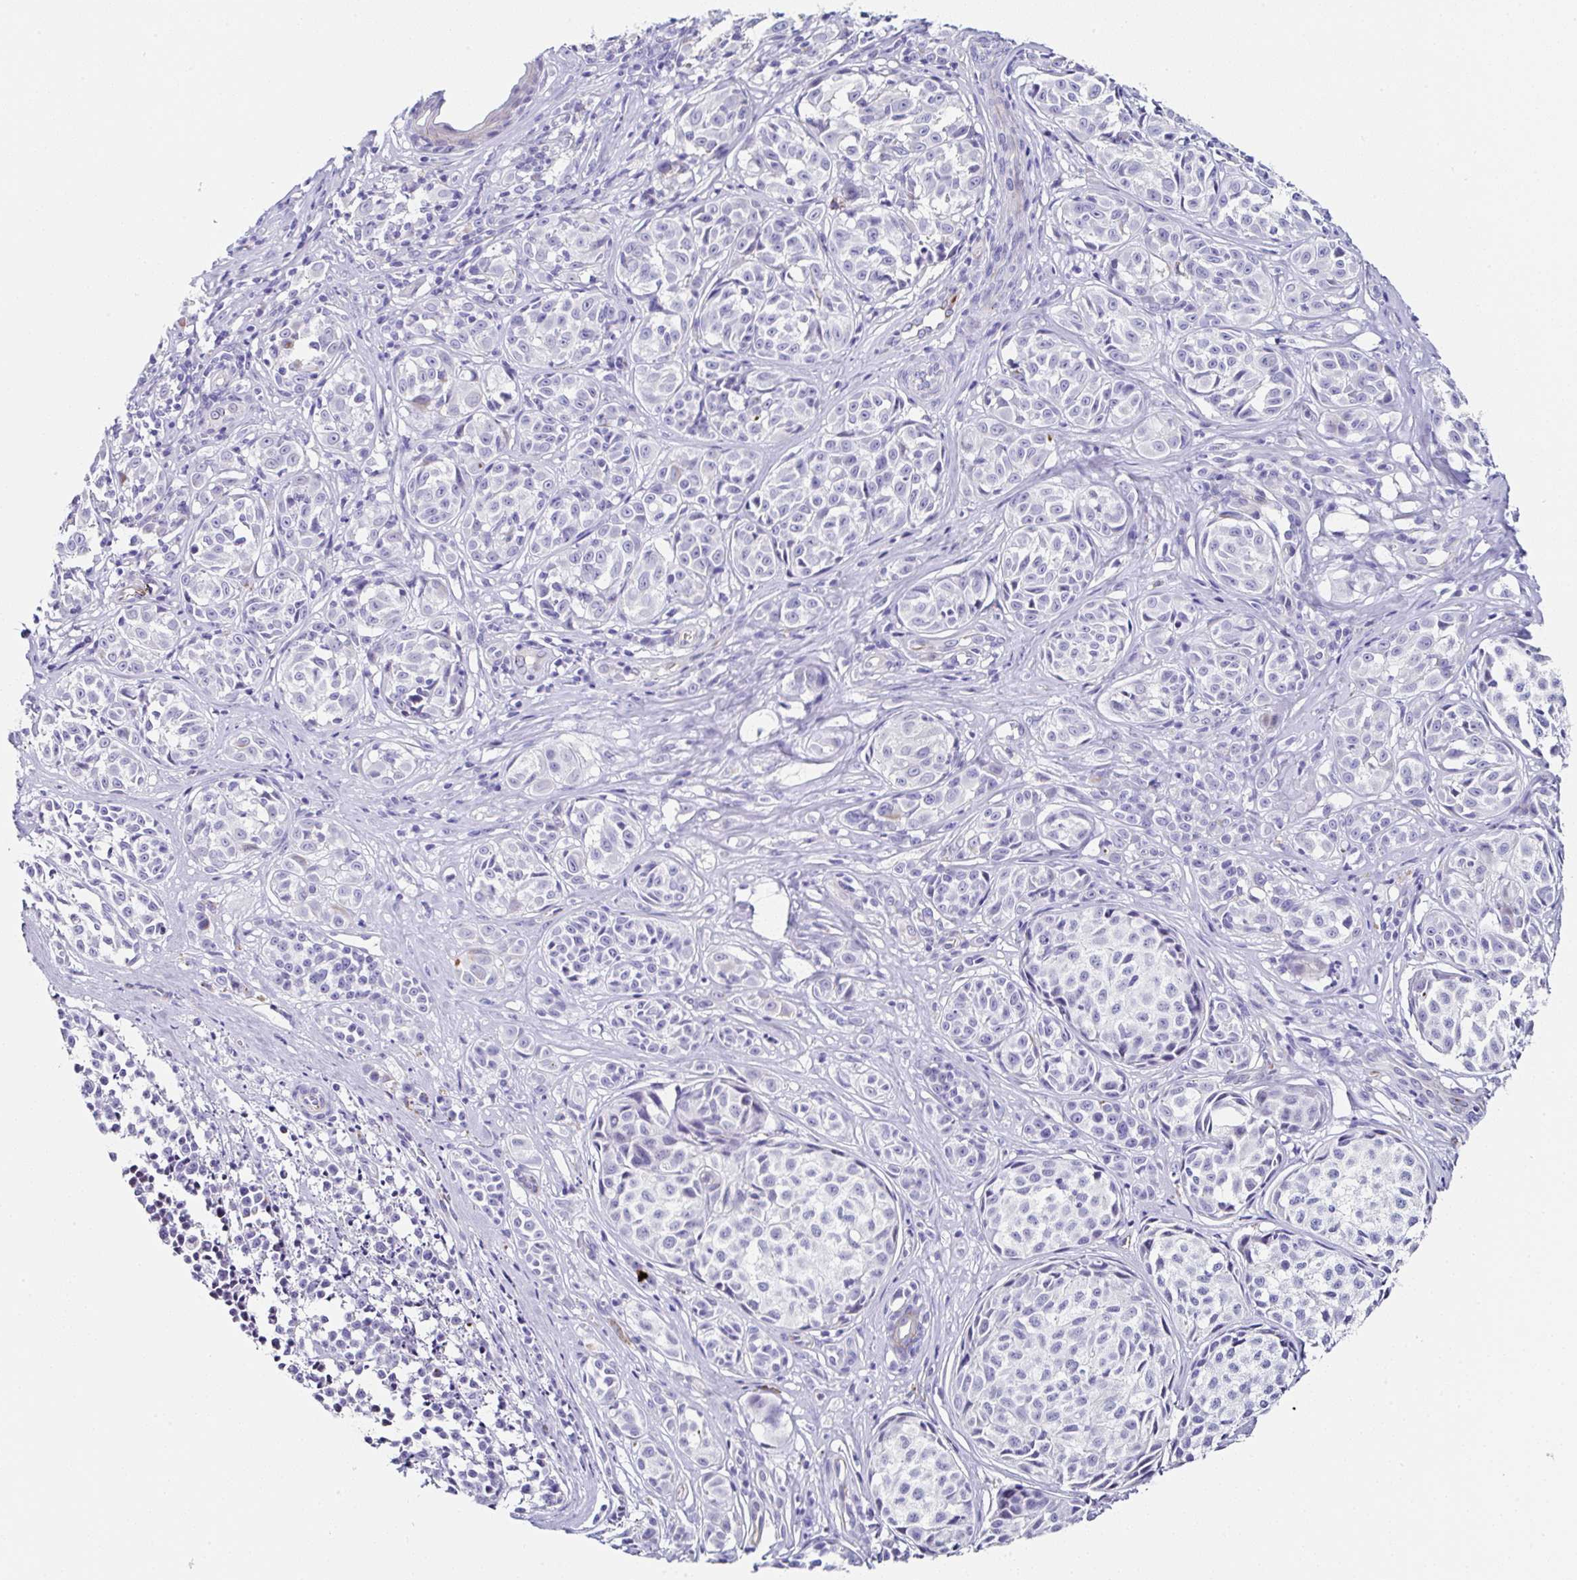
{"staining": {"intensity": "negative", "quantity": "none", "location": "none"}, "tissue": "melanoma", "cell_type": "Tumor cells", "image_type": "cancer", "snomed": [{"axis": "morphology", "description": "Malignant melanoma, NOS"}, {"axis": "topography", "description": "Skin"}], "caption": "Immunohistochemistry (IHC) of human melanoma demonstrates no expression in tumor cells. (Brightfield microscopy of DAB (3,3'-diaminobenzidine) immunohistochemistry (IHC) at high magnification).", "gene": "TMPRSS11E", "patient": {"sex": "female", "age": 35}}